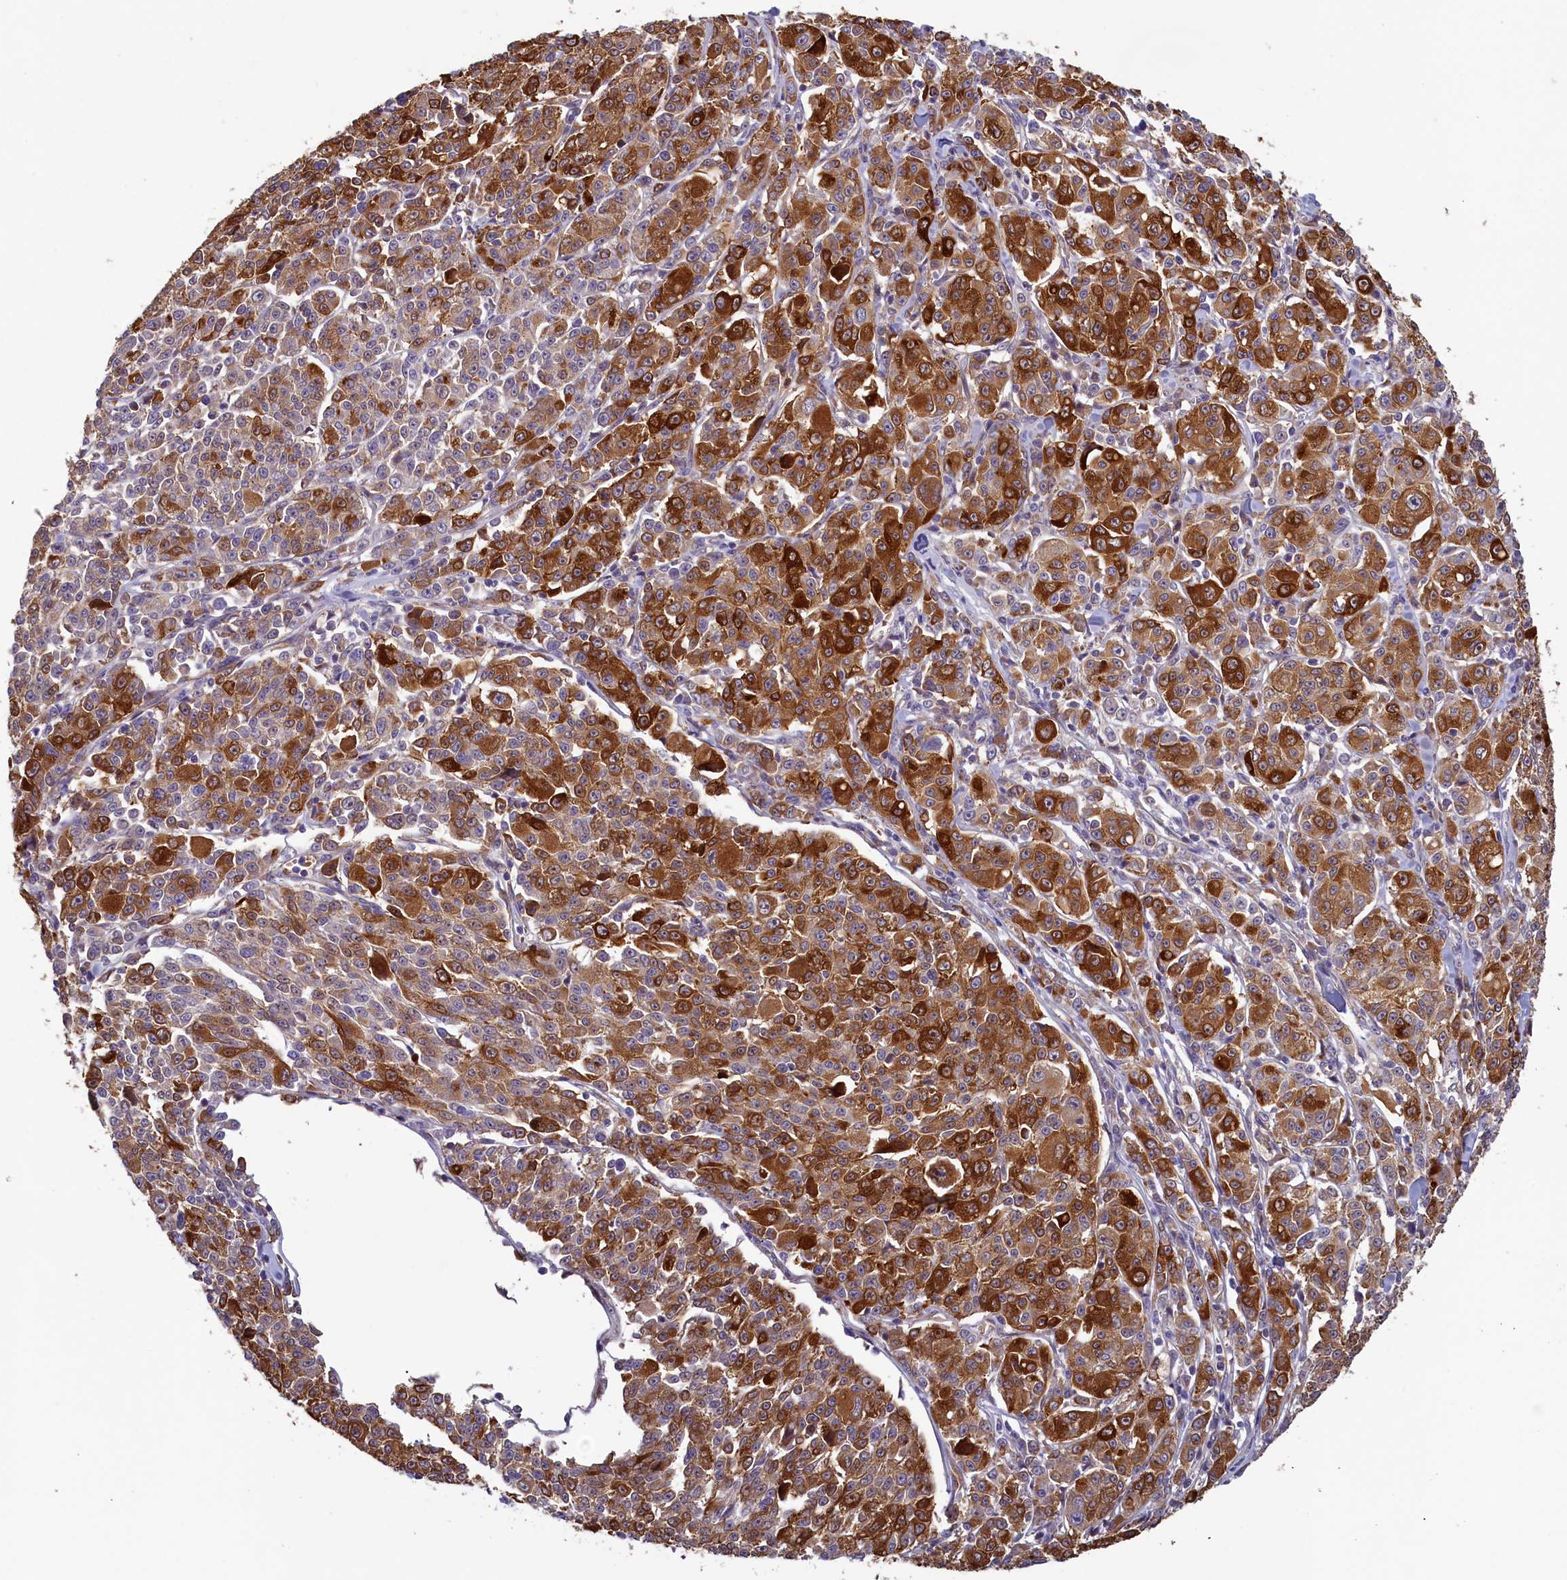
{"staining": {"intensity": "strong", "quantity": ">75%", "location": "cytoplasmic/membranous"}, "tissue": "melanoma", "cell_type": "Tumor cells", "image_type": "cancer", "snomed": [{"axis": "morphology", "description": "Malignant melanoma, NOS"}, {"axis": "topography", "description": "Skin"}], "caption": "Human melanoma stained with a protein marker reveals strong staining in tumor cells.", "gene": "ACSBG1", "patient": {"sex": "female", "age": 52}}